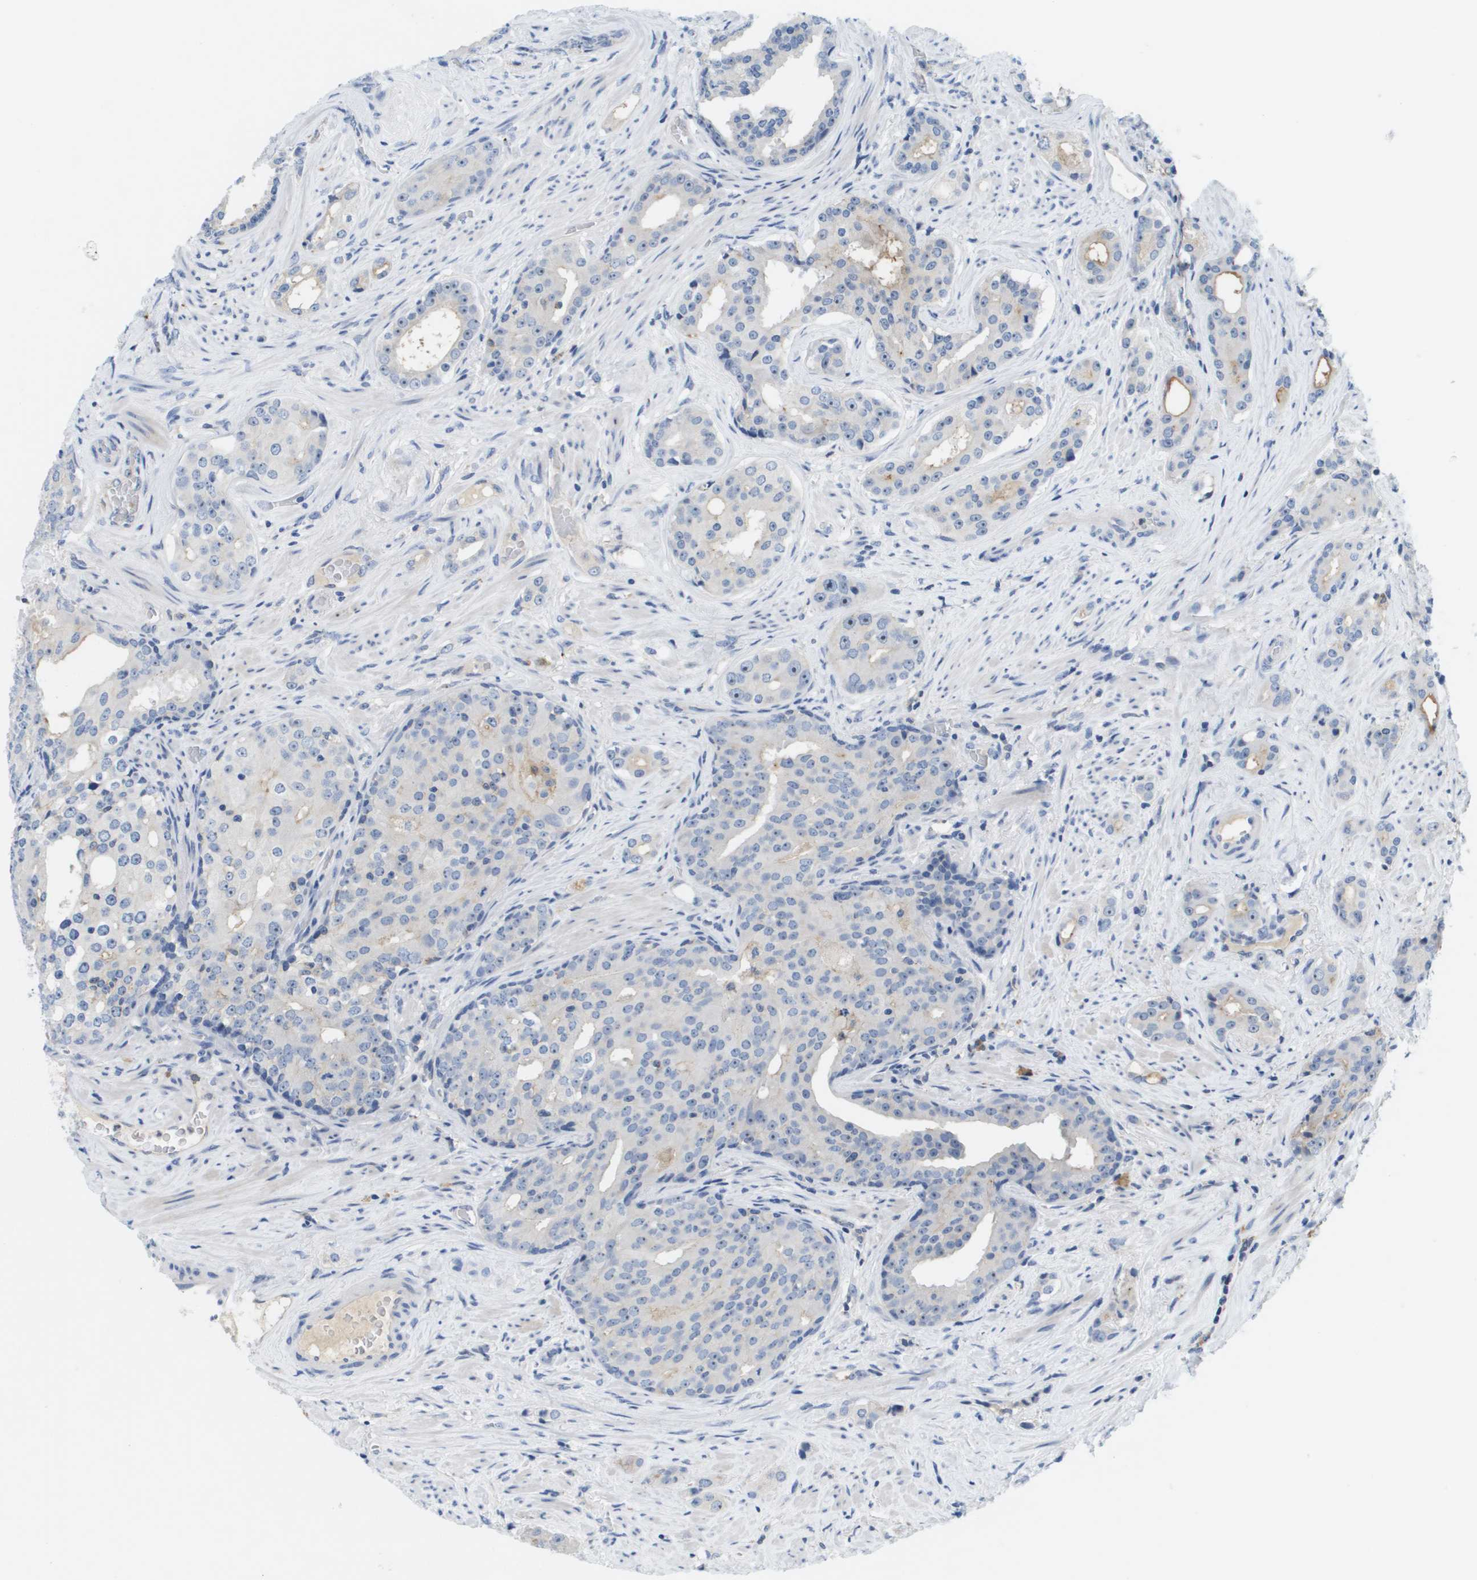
{"staining": {"intensity": "weak", "quantity": "<25%", "location": "cytoplasmic/membranous"}, "tissue": "prostate cancer", "cell_type": "Tumor cells", "image_type": "cancer", "snomed": [{"axis": "morphology", "description": "Adenocarcinoma, High grade"}, {"axis": "topography", "description": "Prostate"}], "caption": "Tumor cells are negative for brown protein staining in prostate cancer (adenocarcinoma (high-grade)).", "gene": "LIPG", "patient": {"sex": "male", "age": 71}}